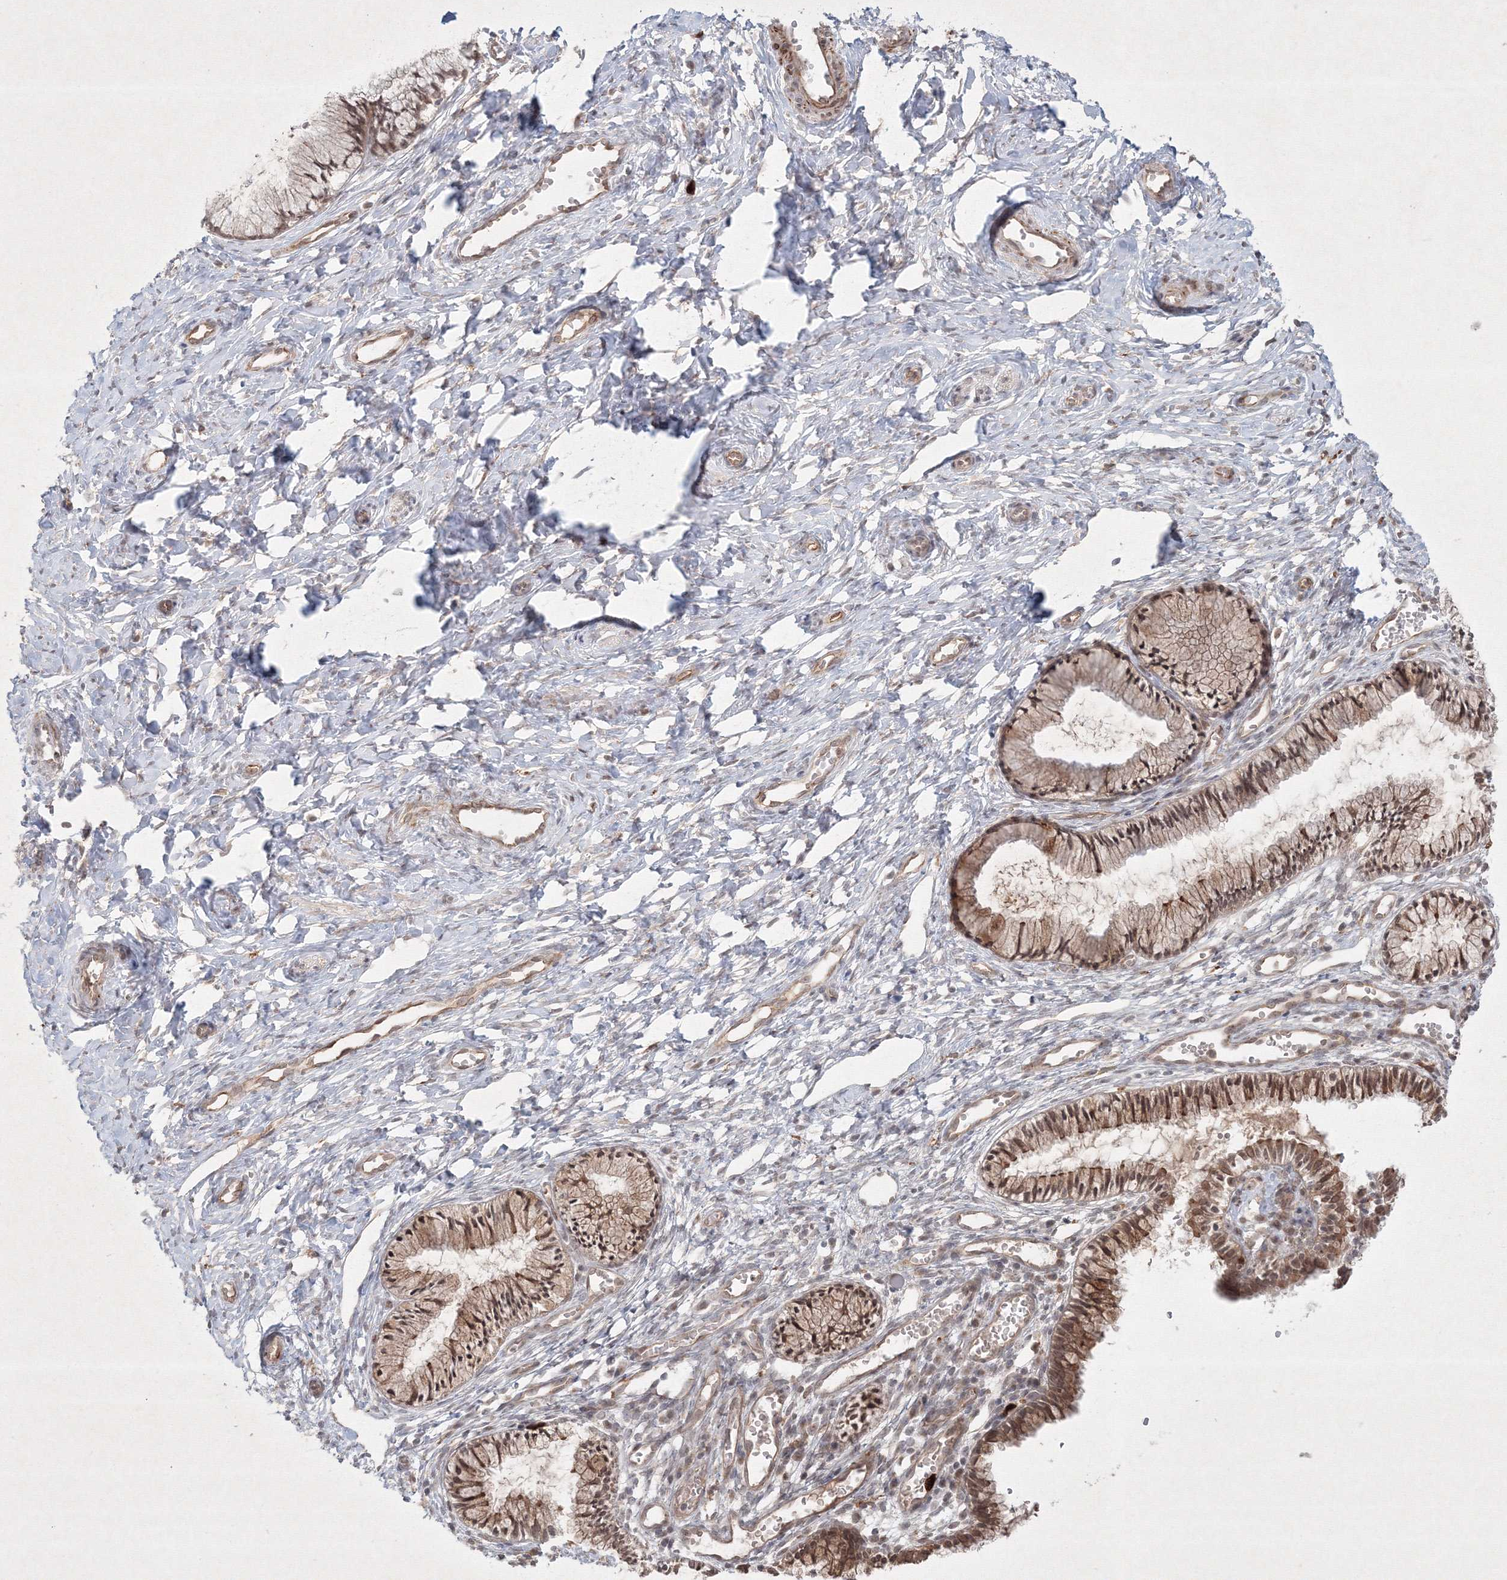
{"staining": {"intensity": "moderate", "quantity": ">75%", "location": "cytoplasmic/membranous,nuclear"}, "tissue": "cervix", "cell_type": "Glandular cells", "image_type": "normal", "snomed": [{"axis": "morphology", "description": "Normal tissue, NOS"}, {"axis": "topography", "description": "Cervix"}], "caption": "Cervix stained with IHC demonstrates moderate cytoplasmic/membranous,nuclear expression in about >75% of glandular cells. (brown staining indicates protein expression, while blue staining denotes nuclei).", "gene": "KIF20A", "patient": {"sex": "female", "age": 27}}